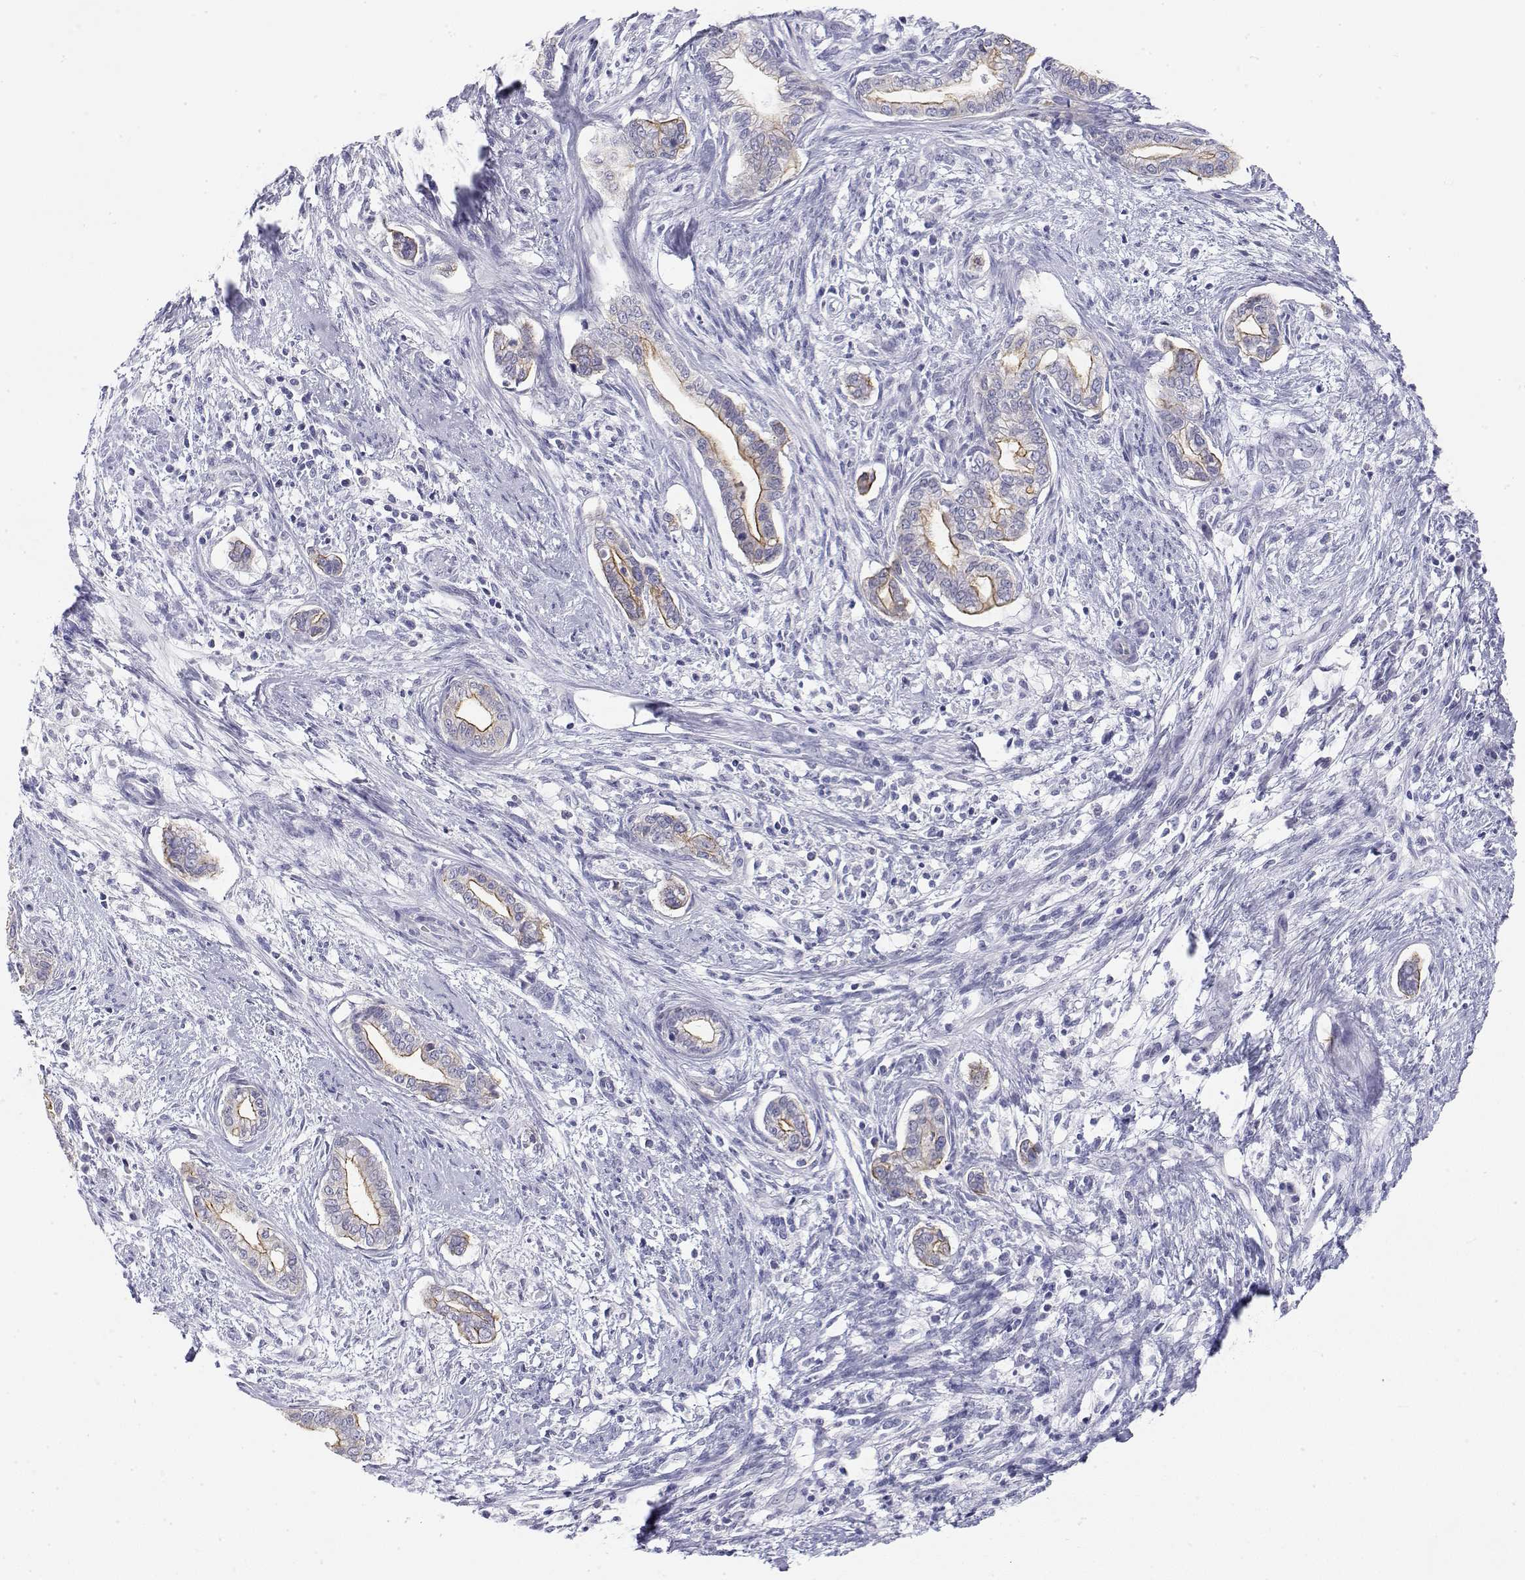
{"staining": {"intensity": "moderate", "quantity": "25%-75%", "location": "cytoplasmic/membranous"}, "tissue": "cervical cancer", "cell_type": "Tumor cells", "image_type": "cancer", "snomed": [{"axis": "morphology", "description": "Adenocarcinoma, NOS"}, {"axis": "topography", "description": "Cervix"}], "caption": "Moderate cytoplasmic/membranous expression for a protein is seen in about 25%-75% of tumor cells of adenocarcinoma (cervical) using immunohistochemistry (IHC).", "gene": "MISP", "patient": {"sex": "female", "age": 62}}